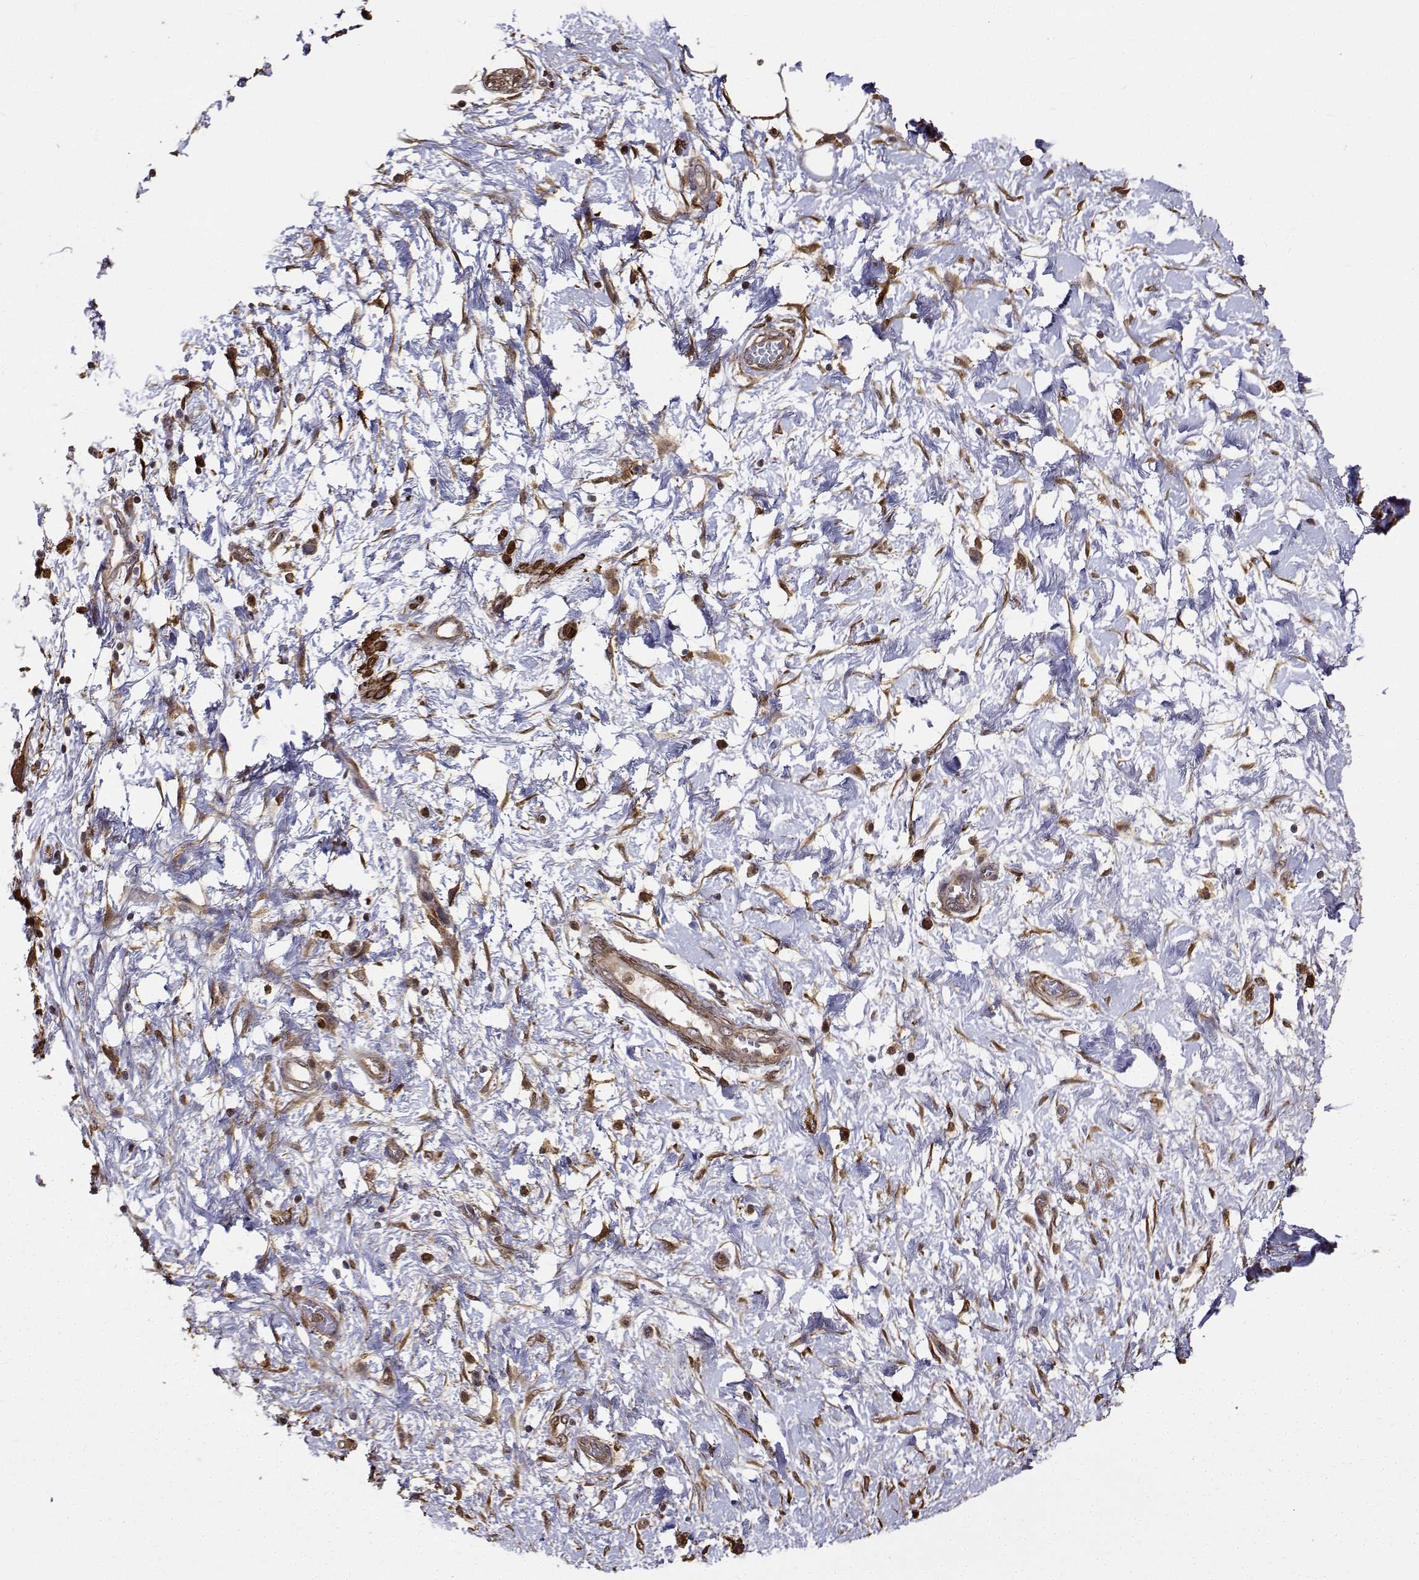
{"staining": {"intensity": "moderate", "quantity": ">75%", "location": "cytoplasmic/membranous,nuclear"}, "tissue": "pancreatic cancer", "cell_type": "Tumor cells", "image_type": "cancer", "snomed": [{"axis": "morphology", "description": "Adenocarcinoma, NOS"}, {"axis": "topography", "description": "Pancreas"}], "caption": "Adenocarcinoma (pancreatic) stained for a protein exhibits moderate cytoplasmic/membranous and nuclear positivity in tumor cells.", "gene": "PCID2", "patient": {"sex": "female", "age": 72}}